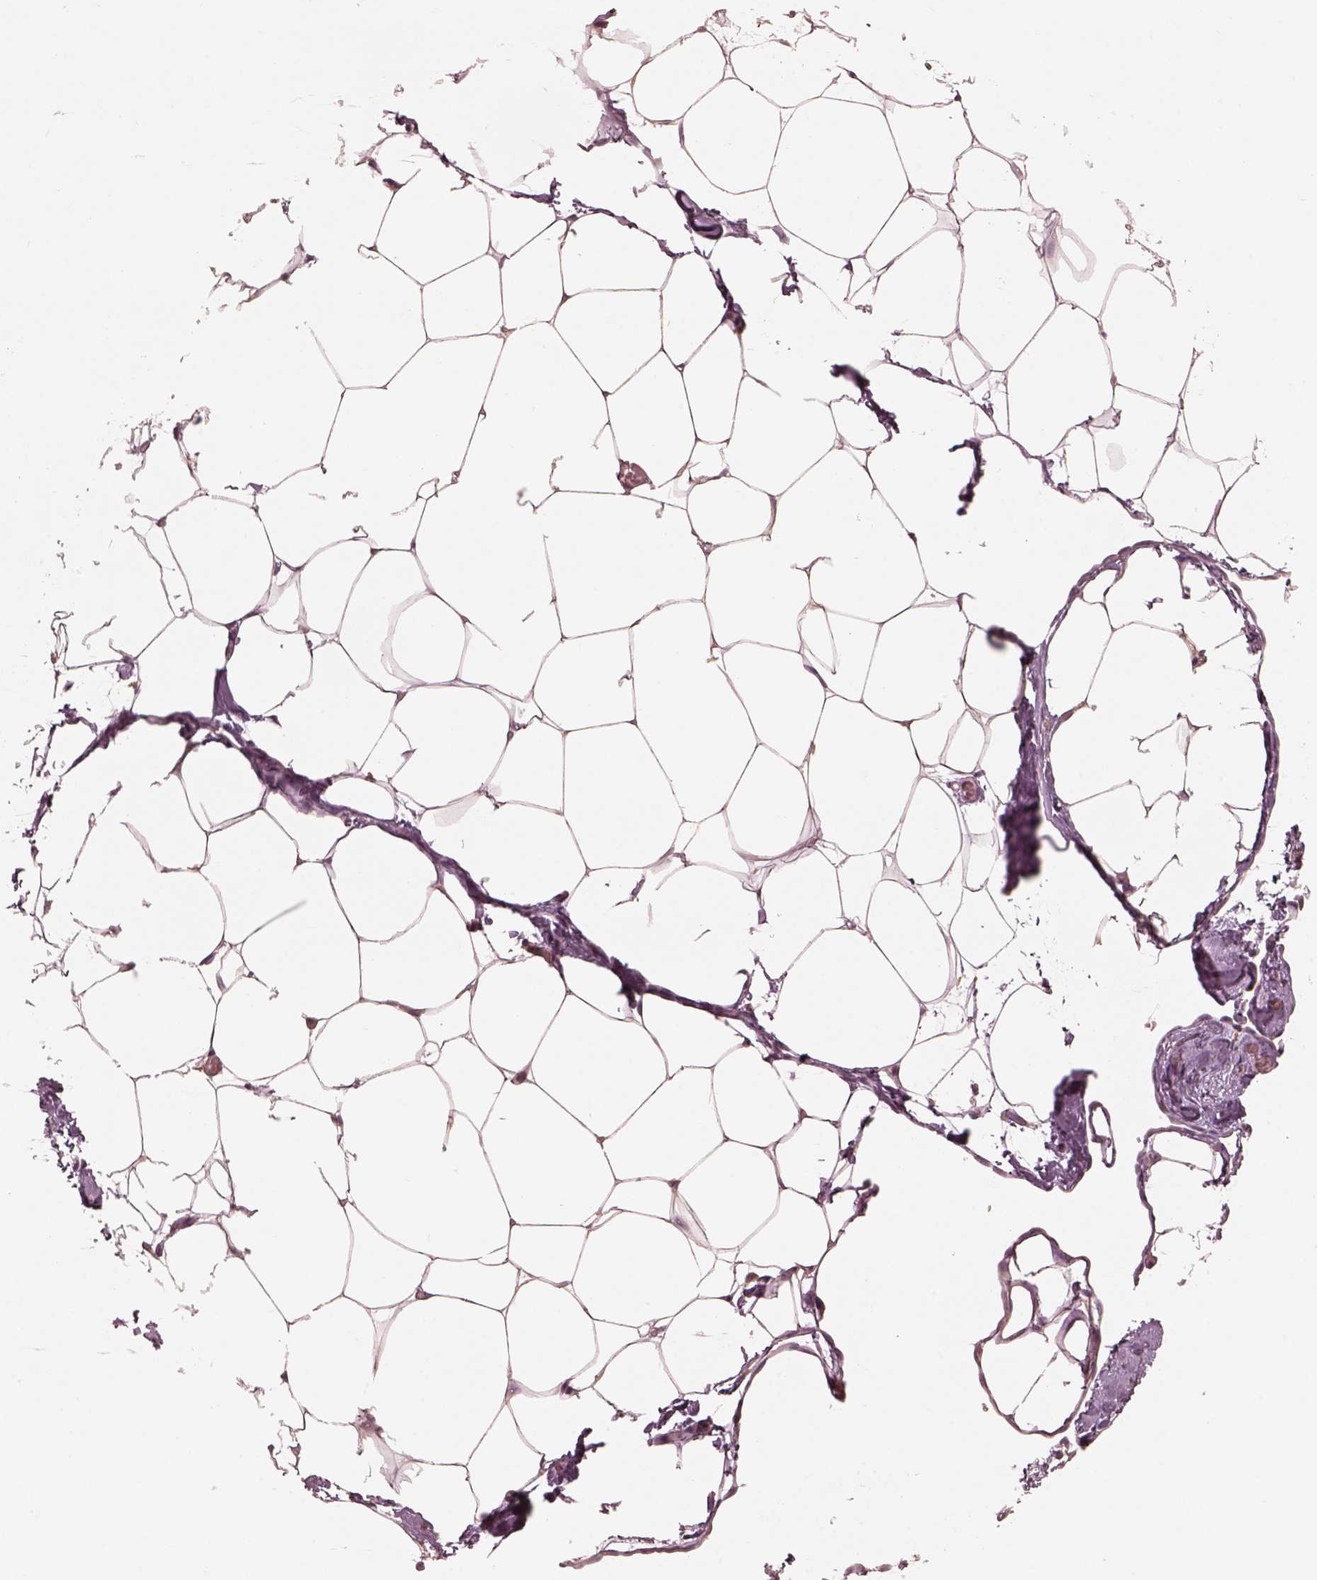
{"staining": {"intensity": "weak", "quantity": ">75%", "location": "cytoplasmic/membranous"}, "tissue": "adipose tissue", "cell_type": "Adipocytes", "image_type": "normal", "snomed": [{"axis": "morphology", "description": "Normal tissue, NOS"}, {"axis": "topography", "description": "Adipose tissue"}], "caption": "Brown immunohistochemical staining in normal adipose tissue exhibits weak cytoplasmic/membranous positivity in approximately >75% of adipocytes.", "gene": "PRKACG", "patient": {"sex": "male", "age": 57}}